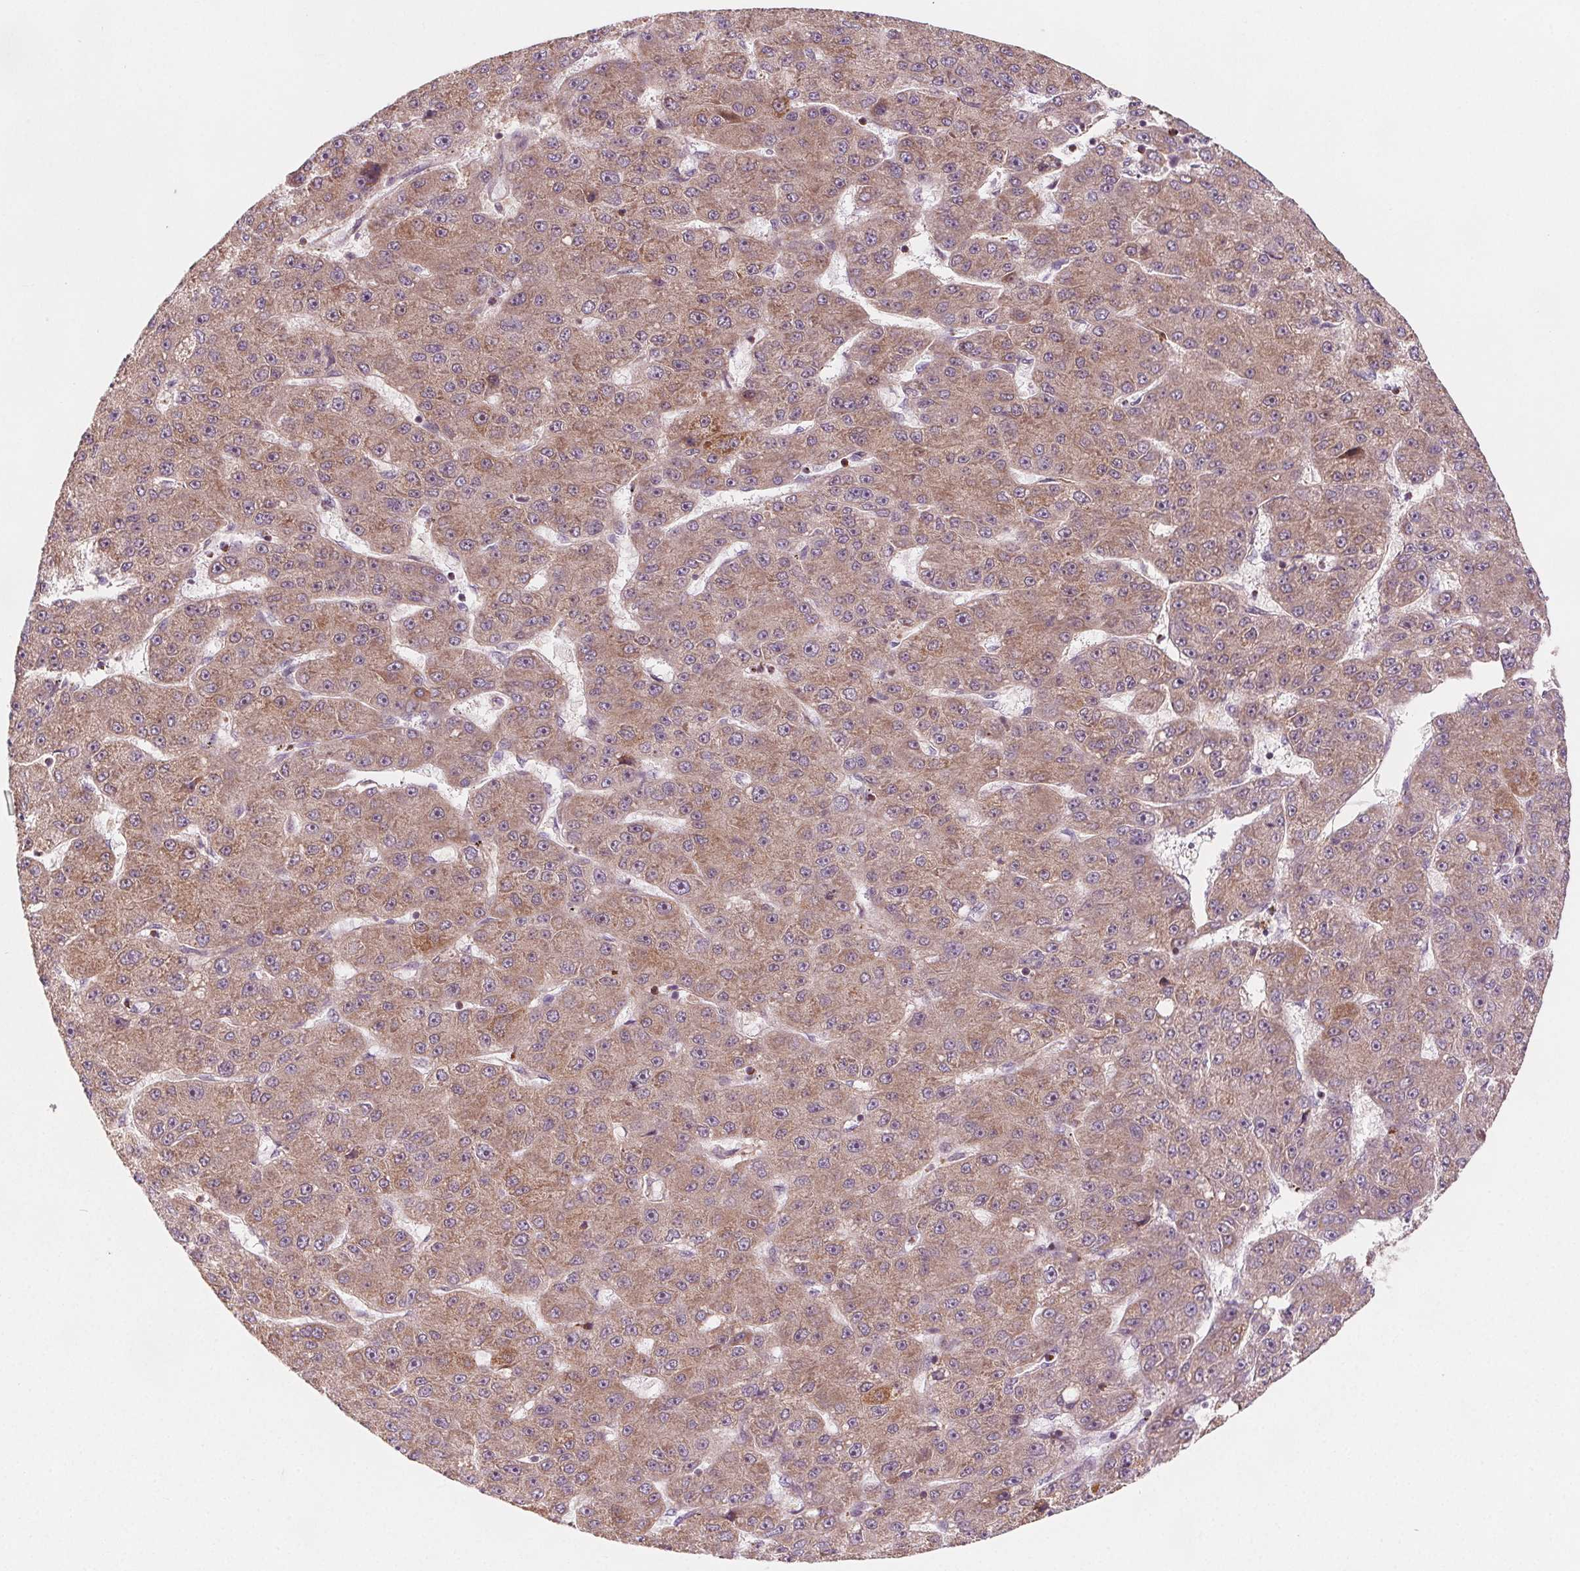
{"staining": {"intensity": "moderate", "quantity": ">75%", "location": "cytoplasmic/membranous"}, "tissue": "liver cancer", "cell_type": "Tumor cells", "image_type": "cancer", "snomed": [{"axis": "morphology", "description": "Carcinoma, Hepatocellular, NOS"}, {"axis": "topography", "description": "Liver"}], "caption": "Tumor cells display medium levels of moderate cytoplasmic/membranous staining in about >75% of cells in human liver cancer. (DAB IHC with brightfield microscopy, high magnification).", "gene": "ADAM33", "patient": {"sex": "male", "age": 67}}